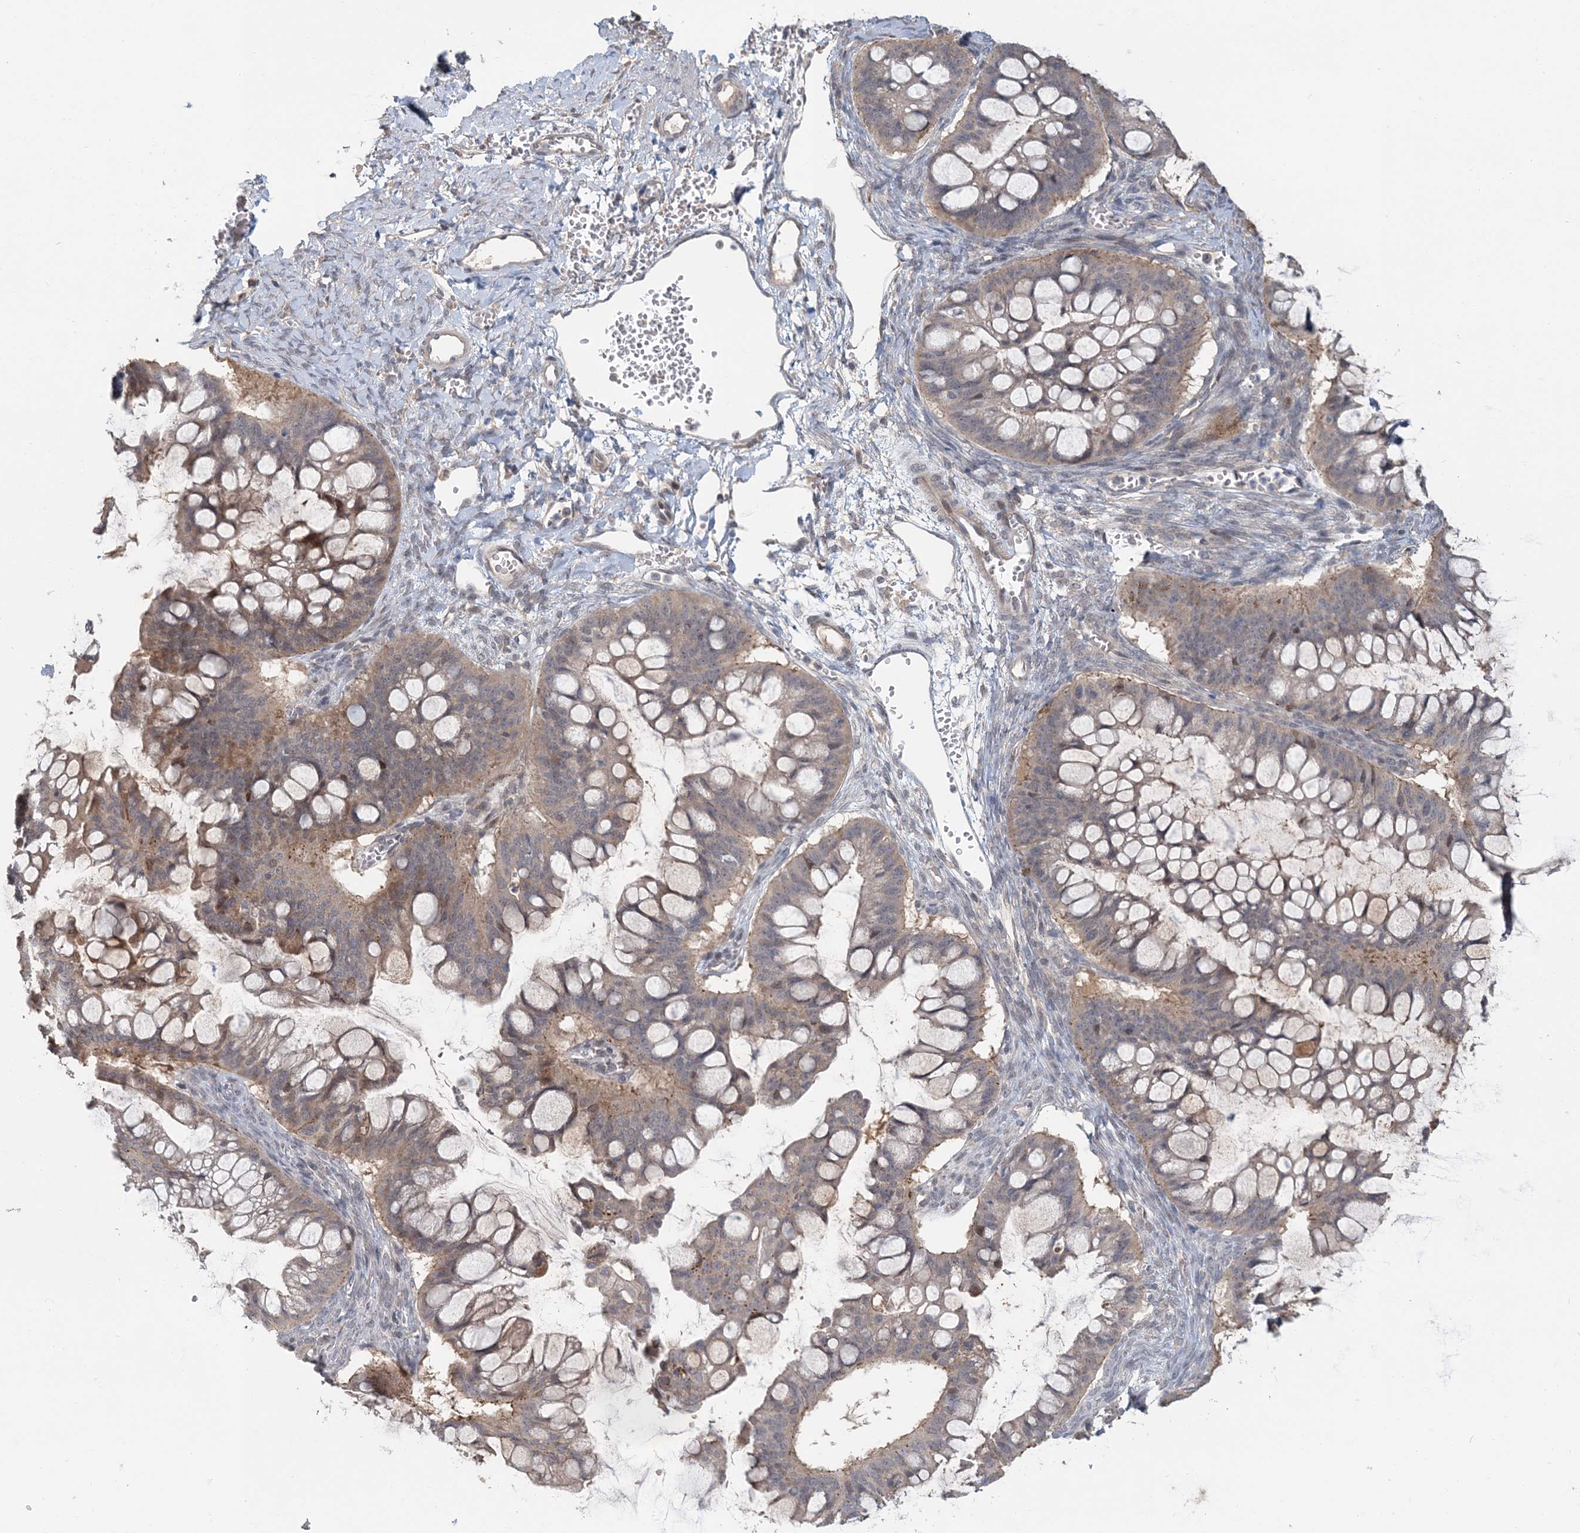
{"staining": {"intensity": "weak", "quantity": "25%-75%", "location": "cytoplasmic/membranous"}, "tissue": "ovarian cancer", "cell_type": "Tumor cells", "image_type": "cancer", "snomed": [{"axis": "morphology", "description": "Cystadenocarcinoma, mucinous, NOS"}, {"axis": "topography", "description": "Ovary"}], "caption": "A brown stain shows weak cytoplasmic/membranous staining of a protein in human ovarian cancer (mucinous cystadenocarcinoma) tumor cells.", "gene": "RNF25", "patient": {"sex": "female", "age": 73}}